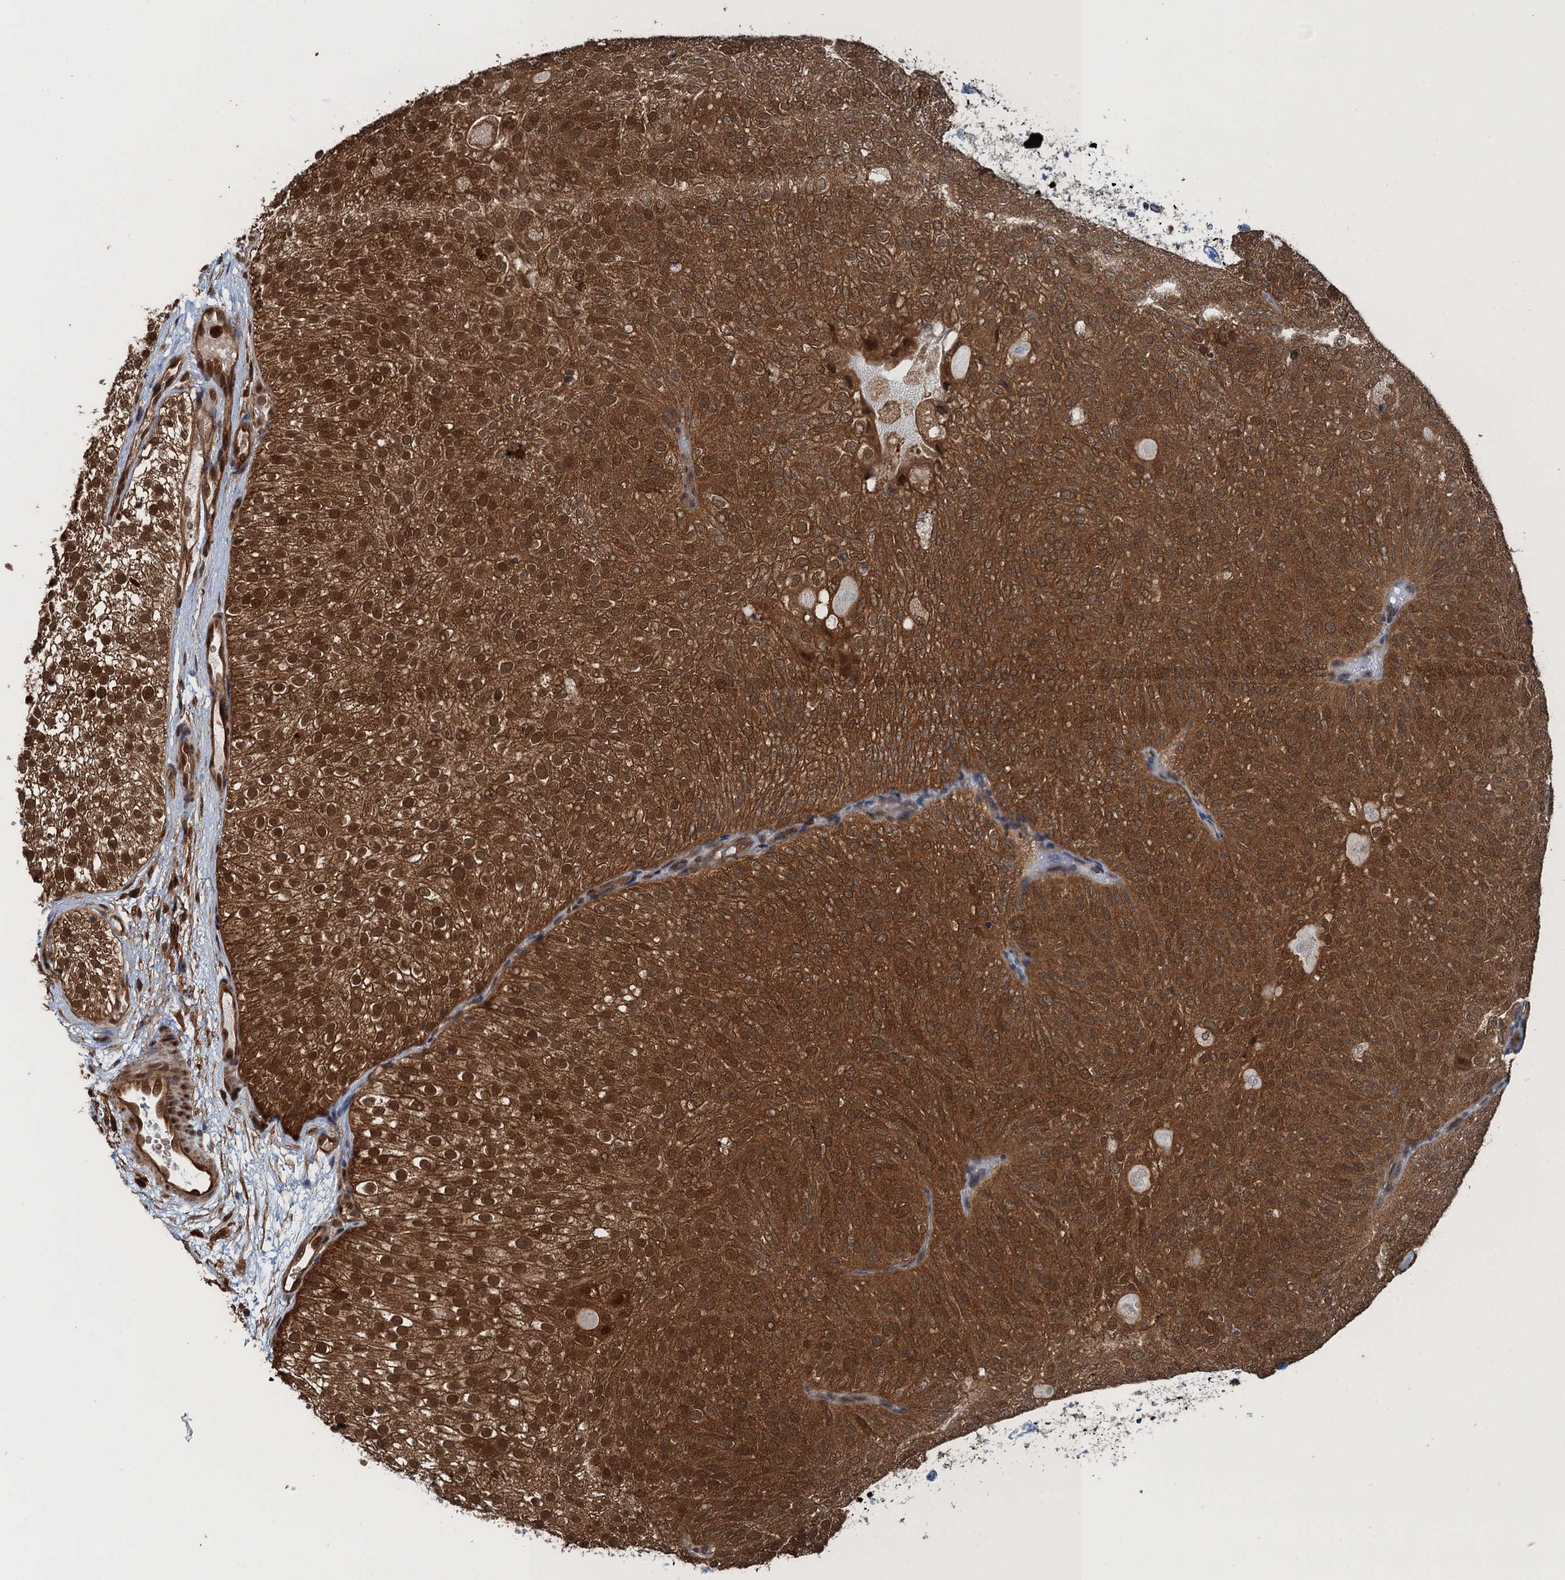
{"staining": {"intensity": "moderate", "quantity": ">75%", "location": "cytoplasmic/membranous,nuclear"}, "tissue": "urothelial cancer", "cell_type": "Tumor cells", "image_type": "cancer", "snomed": [{"axis": "morphology", "description": "Urothelial carcinoma, Low grade"}, {"axis": "topography", "description": "Urinary bladder"}], "caption": "Protein expression analysis of urothelial cancer demonstrates moderate cytoplasmic/membranous and nuclear positivity in about >75% of tumor cells. (brown staining indicates protein expression, while blue staining denotes nuclei).", "gene": "RNH1", "patient": {"sex": "male", "age": 78}}